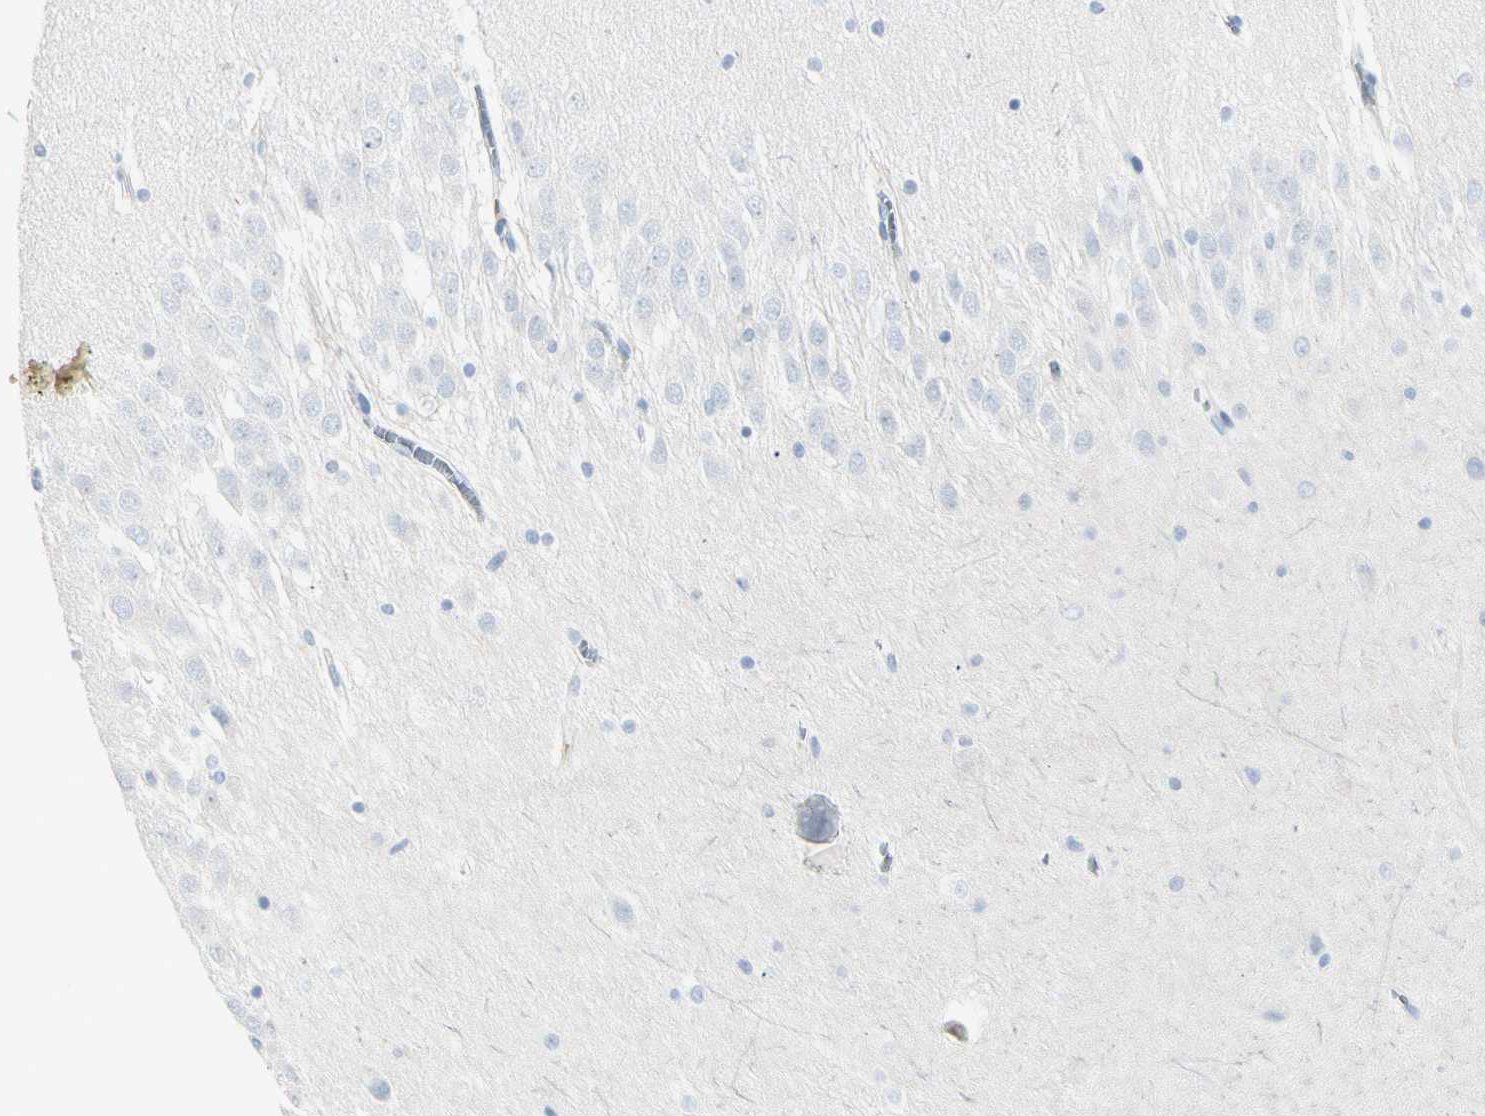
{"staining": {"intensity": "negative", "quantity": "none", "location": "none"}, "tissue": "hippocampus", "cell_type": "Glial cells", "image_type": "normal", "snomed": [{"axis": "morphology", "description": "Normal tissue, NOS"}, {"axis": "topography", "description": "Hippocampus"}], "caption": "IHC of benign human hippocampus shows no expression in glial cells.", "gene": "NFKB2", "patient": {"sex": "male", "age": 45}}